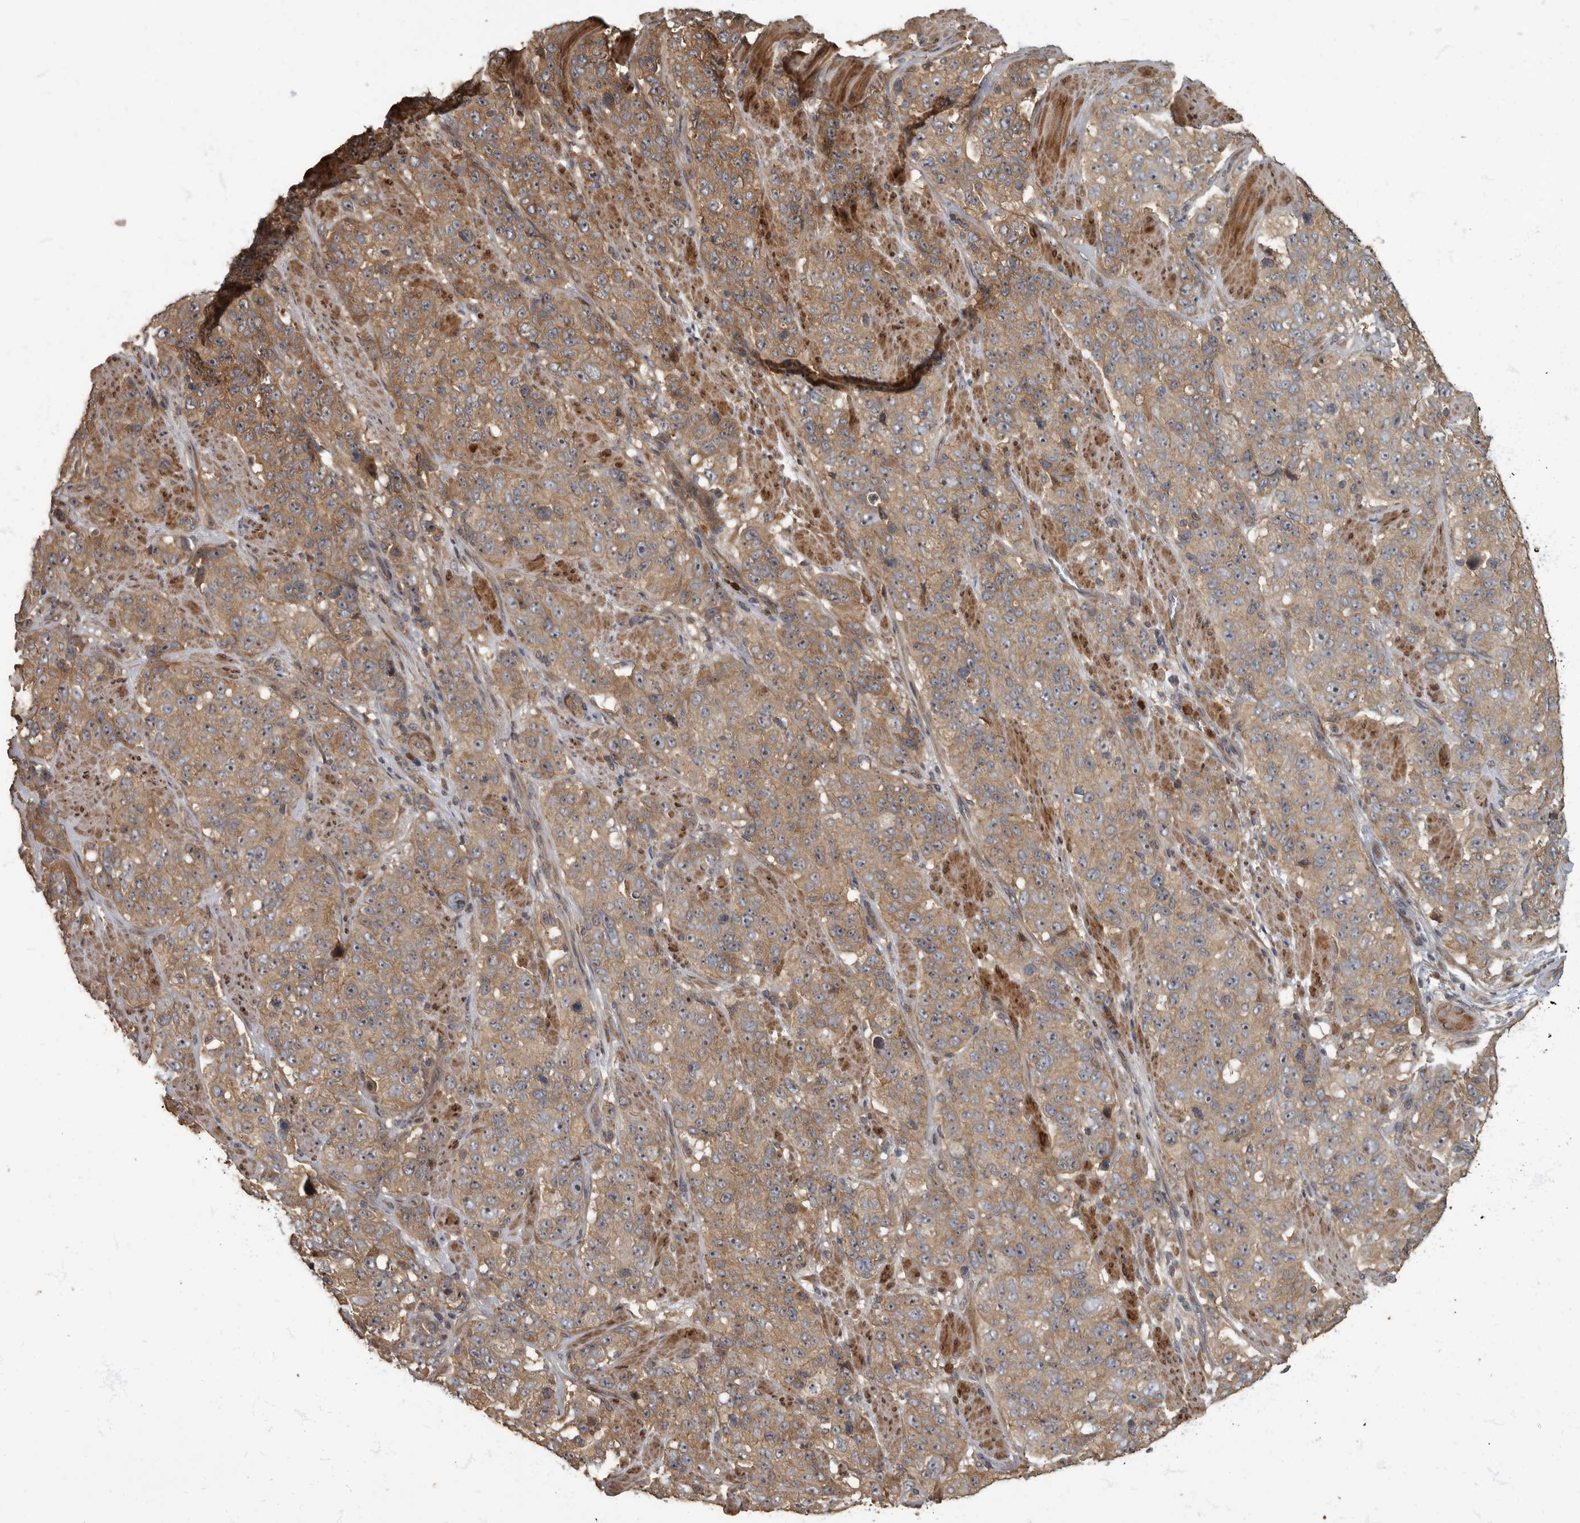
{"staining": {"intensity": "moderate", "quantity": ">75%", "location": "cytoplasmic/membranous"}, "tissue": "stomach cancer", "cell_type": "Tumor cells", "image_type": "cancer", "snomed": [{"axis": "morphology", "description": "Adenocarcinoma, NOS"}, {"axis": "topography", "description": "Stomach"}], "caption": "Protein positivity by IHC shows moderate cytoplasmic/membranous staining in about >75% of tumor cells in stomach adenocarcinoma.", "gene": "DAAM1", "patient": {"sex": "male", "age": 48}}